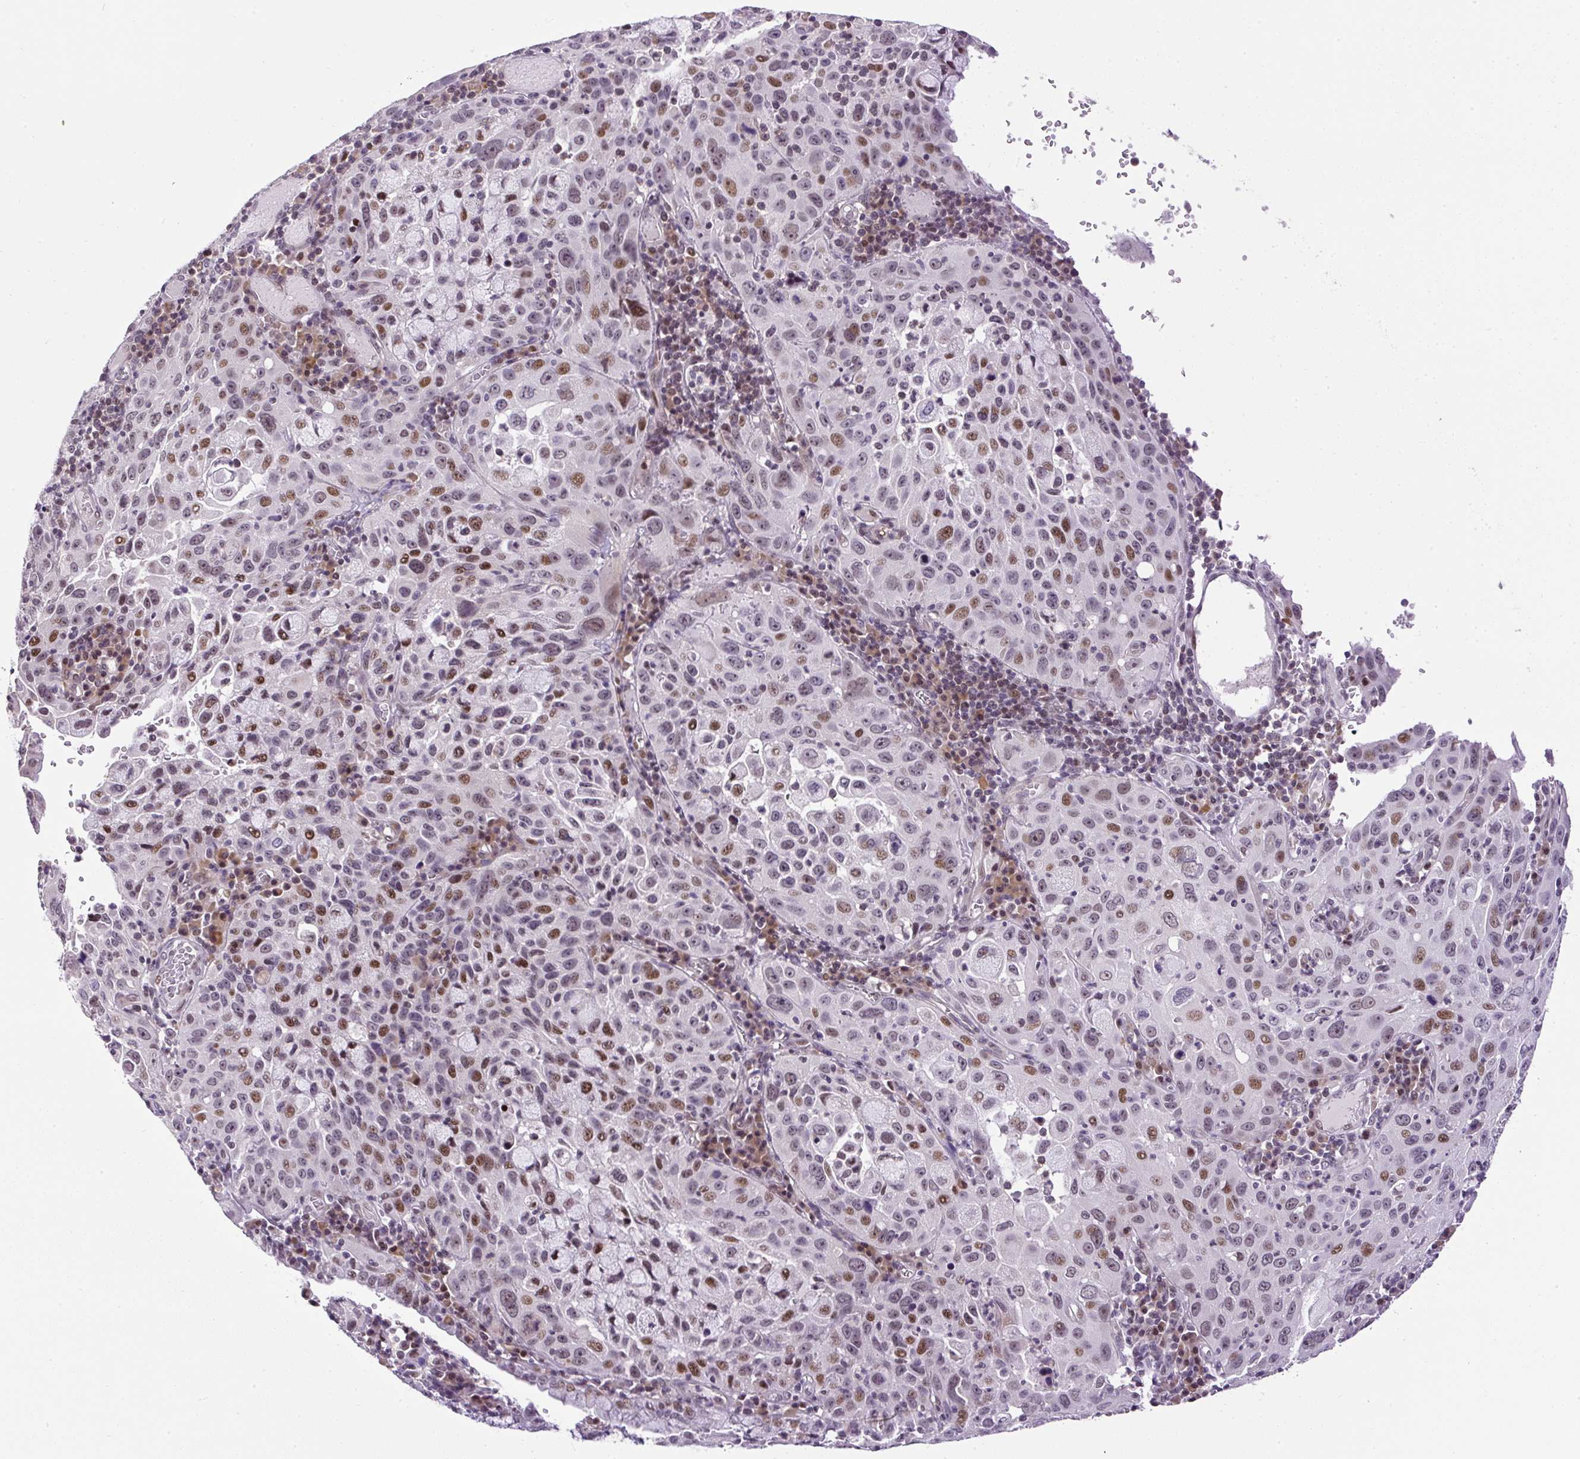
{"staining": {"intensity": "moderate", "quantity": "25%-75%", "location": "nuclear"}, "tissue": "cervical cancer", "cell_type": "Tumor cells", "image_type": "cancer", "snomed": [{"axis": "morphology", "description": "Squamous cell carcinoma, NOS"}, {"axis": "topography", "description": "Cervix"}], "caption": "This is a micrograph of immunohistochemistry (IHC) staining of cervical squamous cell carcinoma, which shows moderate staining in the nuclear of tumor cells.", "gene": "ARHGEF18", "patient": {"sex": "female", "age": 42}}